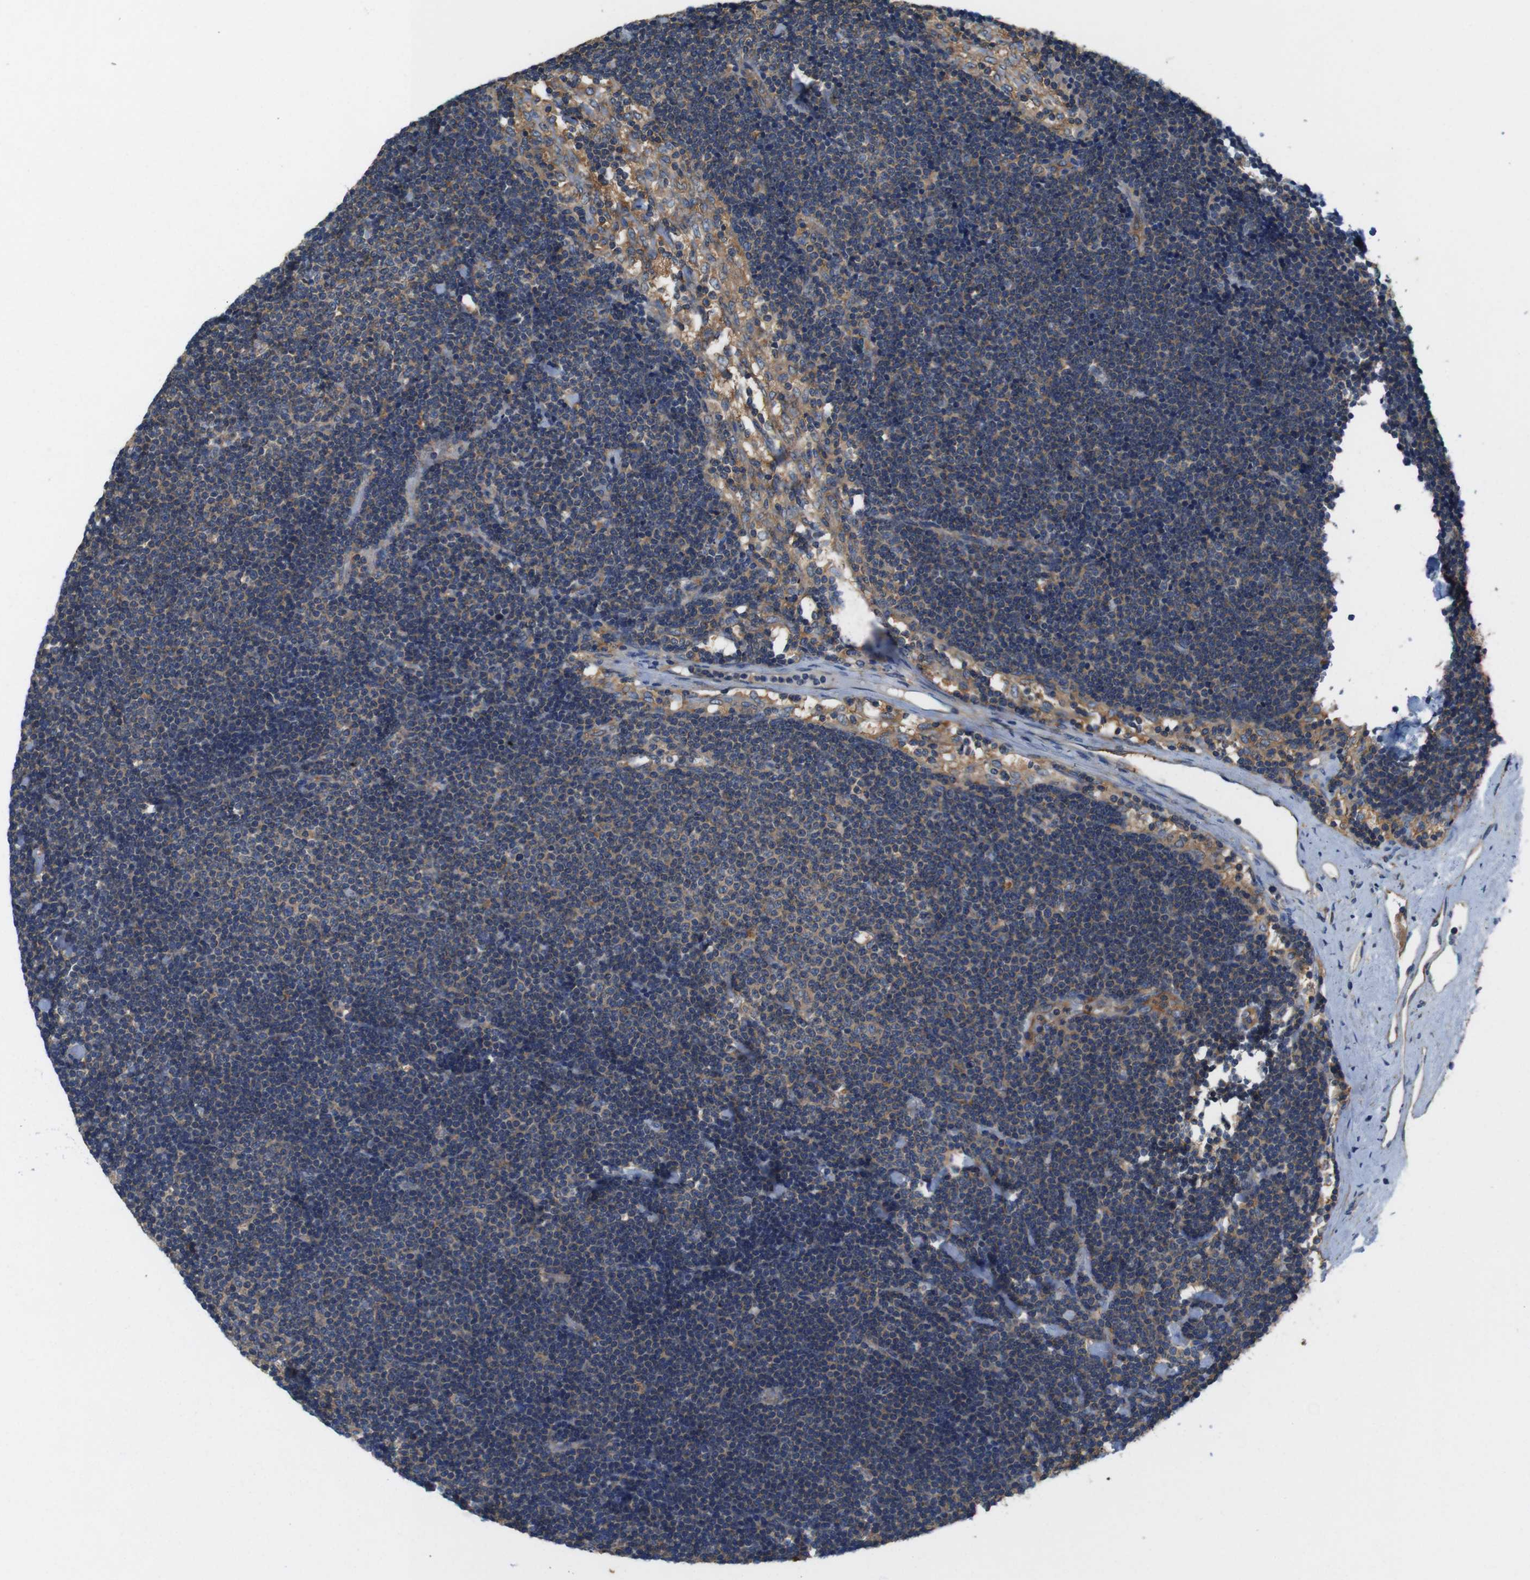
{"staining": {"intensity": "moderate", "quantity": ">75%", "location": "cytoplasmic/membranous"}, "tissue": "lymph node", "cell_type": "Germinal center cells", "image_type": "normal", "snomed": [{"axis": "morphology", "description": "Normal tissue, NOS"}, {"axis": "topography", "description": "Lymph node"}], "caption": "Germinal center cells show medium levels of moderate cytoplasmic/membranous staining in approximately >75% of cells in normal lymph node.", "gene": "DCTN1", "patient": {"sex": "male", "age": 63}}